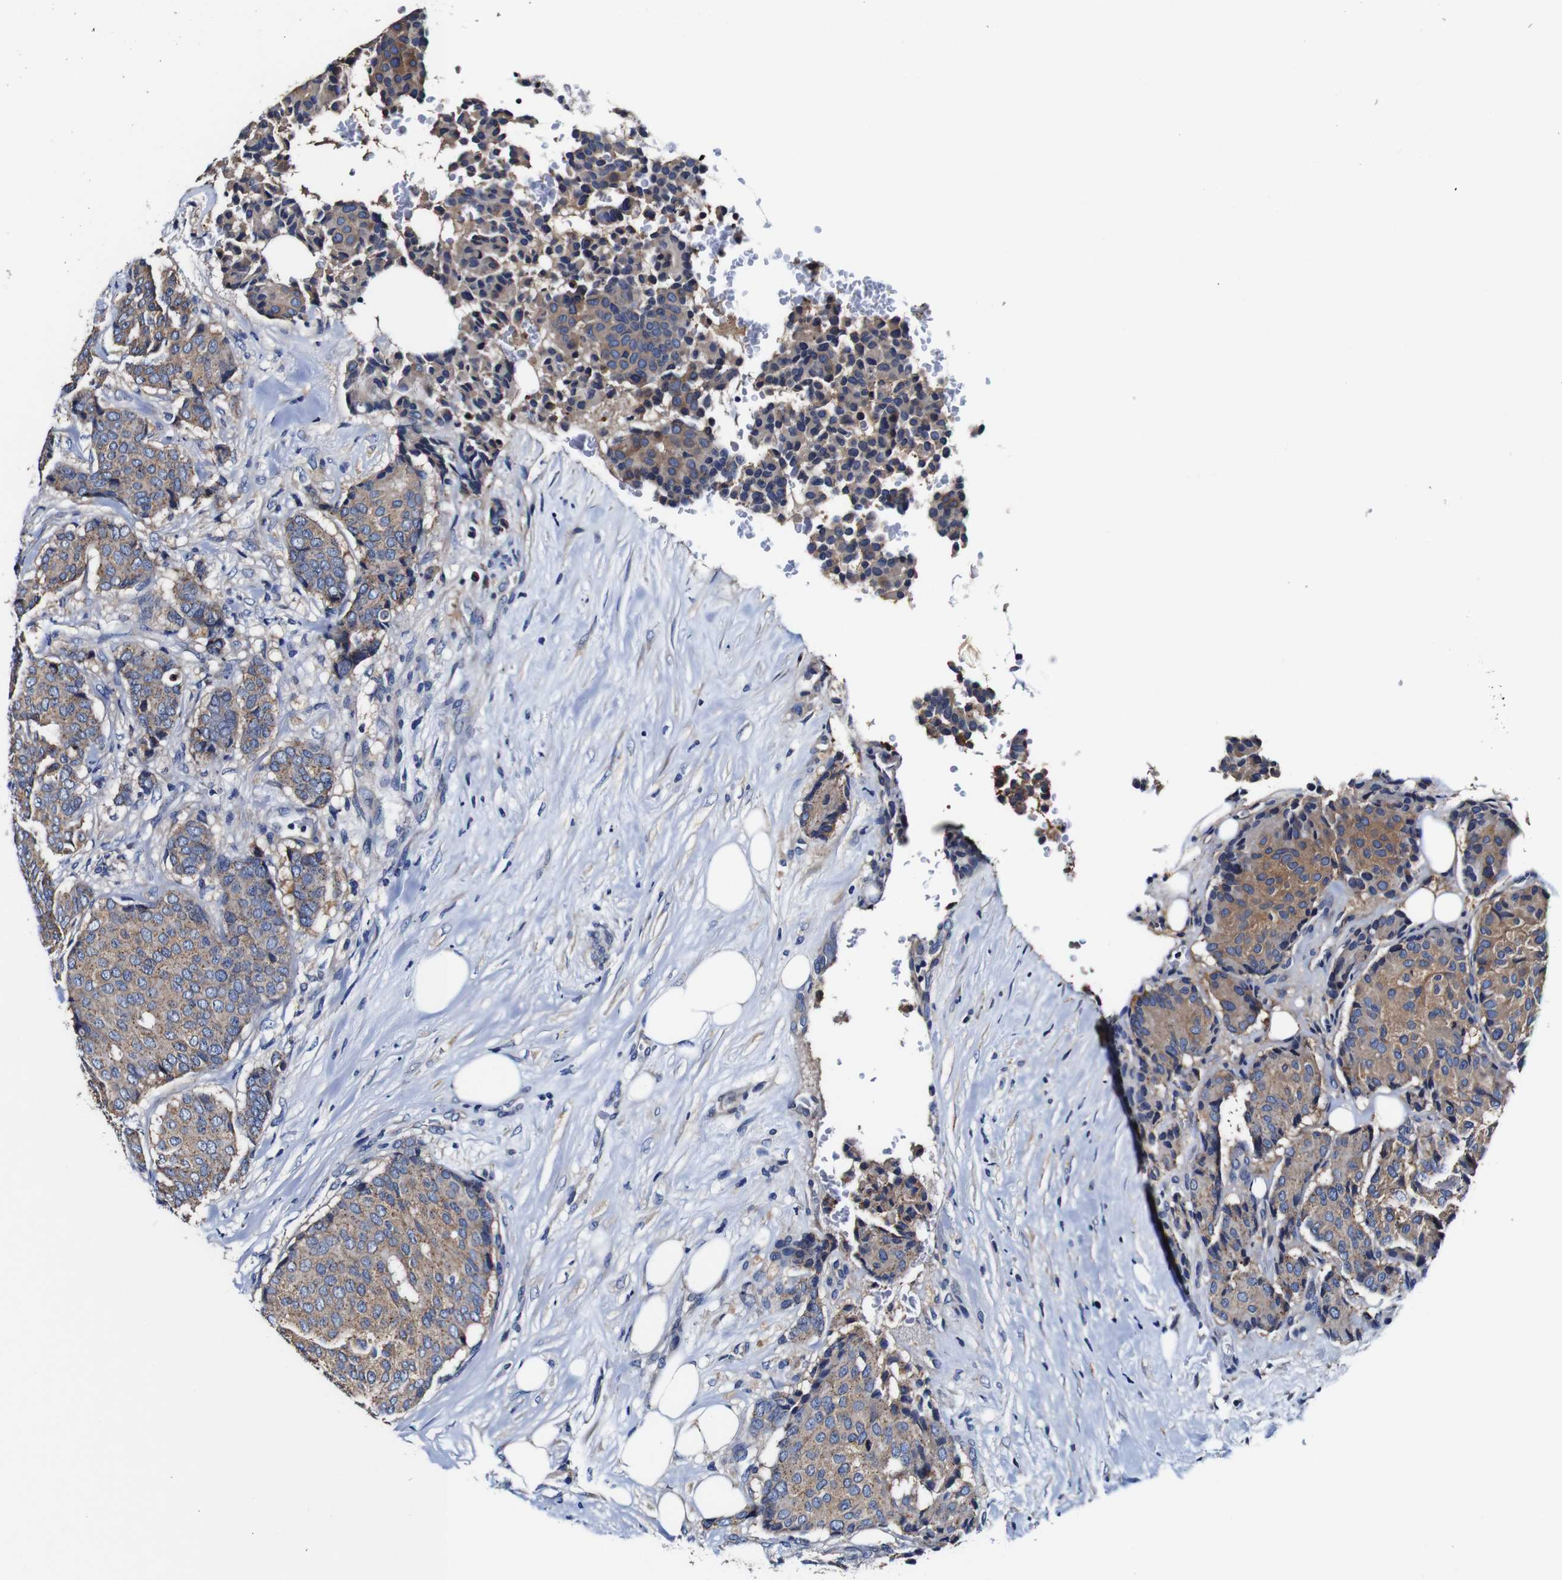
{"staining": {"intensity": "weak", "quantity": ">75%", "location": "cytoplasmic/membranous"}, "tissue": "breast cancer", "cell_type": "Tumor cells", "image_type": "cancer", "snomed": [{"axis": "morphology", "description": "Duct carcinoma"}, {"axis": "topography", "description": "Breast"}], "caption": "DAB (3,3'-diaminobenzidine) immunohistochemical staining of human breast infiltrating ductal carcinoma reveals weak cytoplasmic/membranous protein staining in approximately >75% of tumor cells. (DAB = brown stain, brightfield microscopy at high magnification).", "gene": "PDCD6IP", "patient": {"sex": "female", "age": 75}}